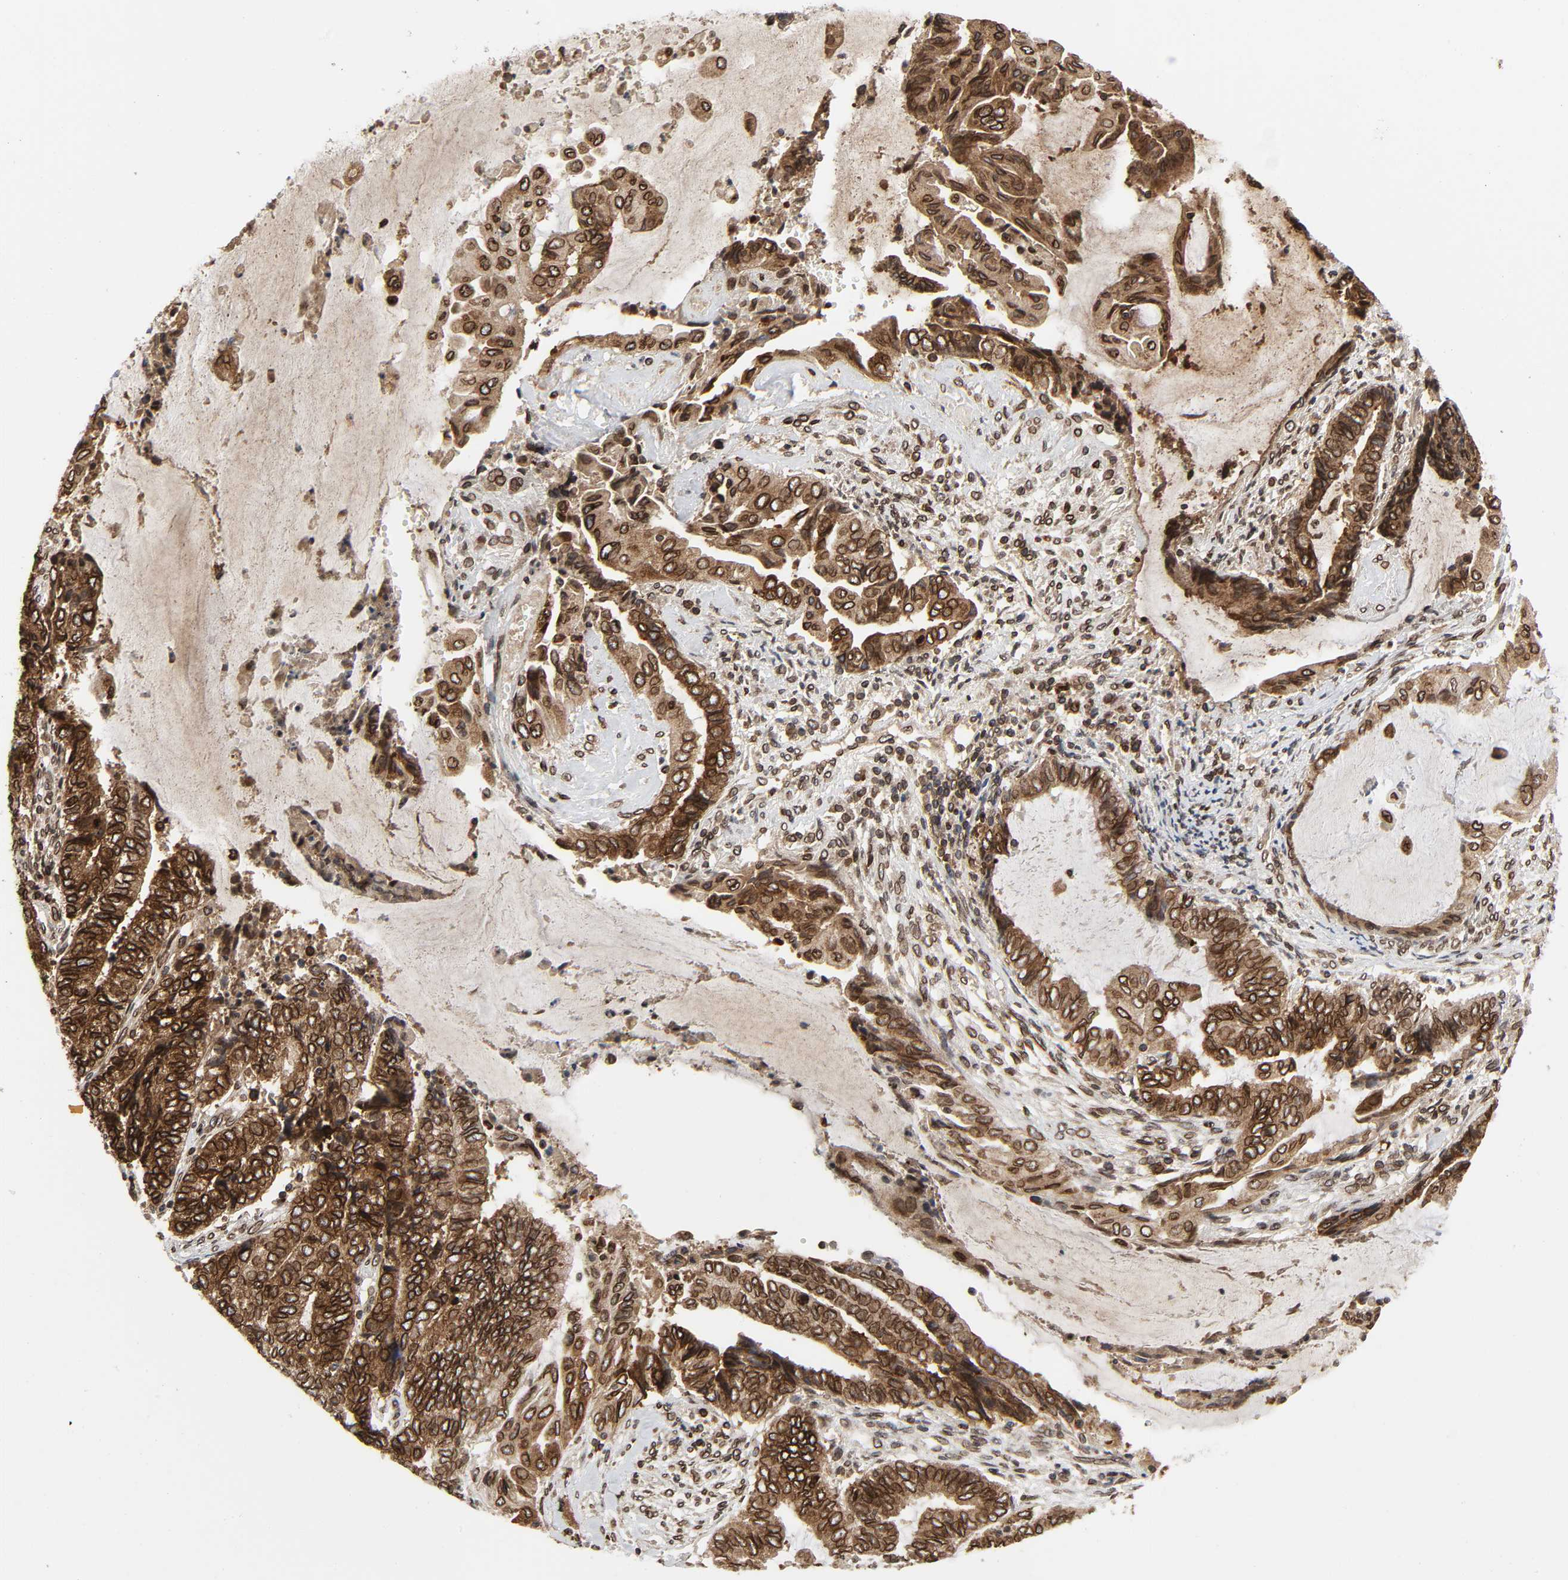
{"staining": {"intensity": "strong", "quantity": ">75%", "location": "cytoplasmic/membranous,nuclear"}, "tissue": "endometrial cancer", "cell_type": "Tumor cells", "image_type": "cancer", "snomed": [{"axis": "morphology", "description": "Adenocarcinoma, NOS"}, {"axis": "topography", "description": "Uterus"}, {"axis": "topography", "description": "Endometrium"}], "caption": "This histopathology image reveals immunohistochemistry (IHC) staining of adenocarcinoma (endometrial), with high strong cytoplasmic/membranous and nuclear expression in approximately >75% of tumor cells.", "gene": "RANGAP1", "patient": {"sex": "female", "age": 70}}